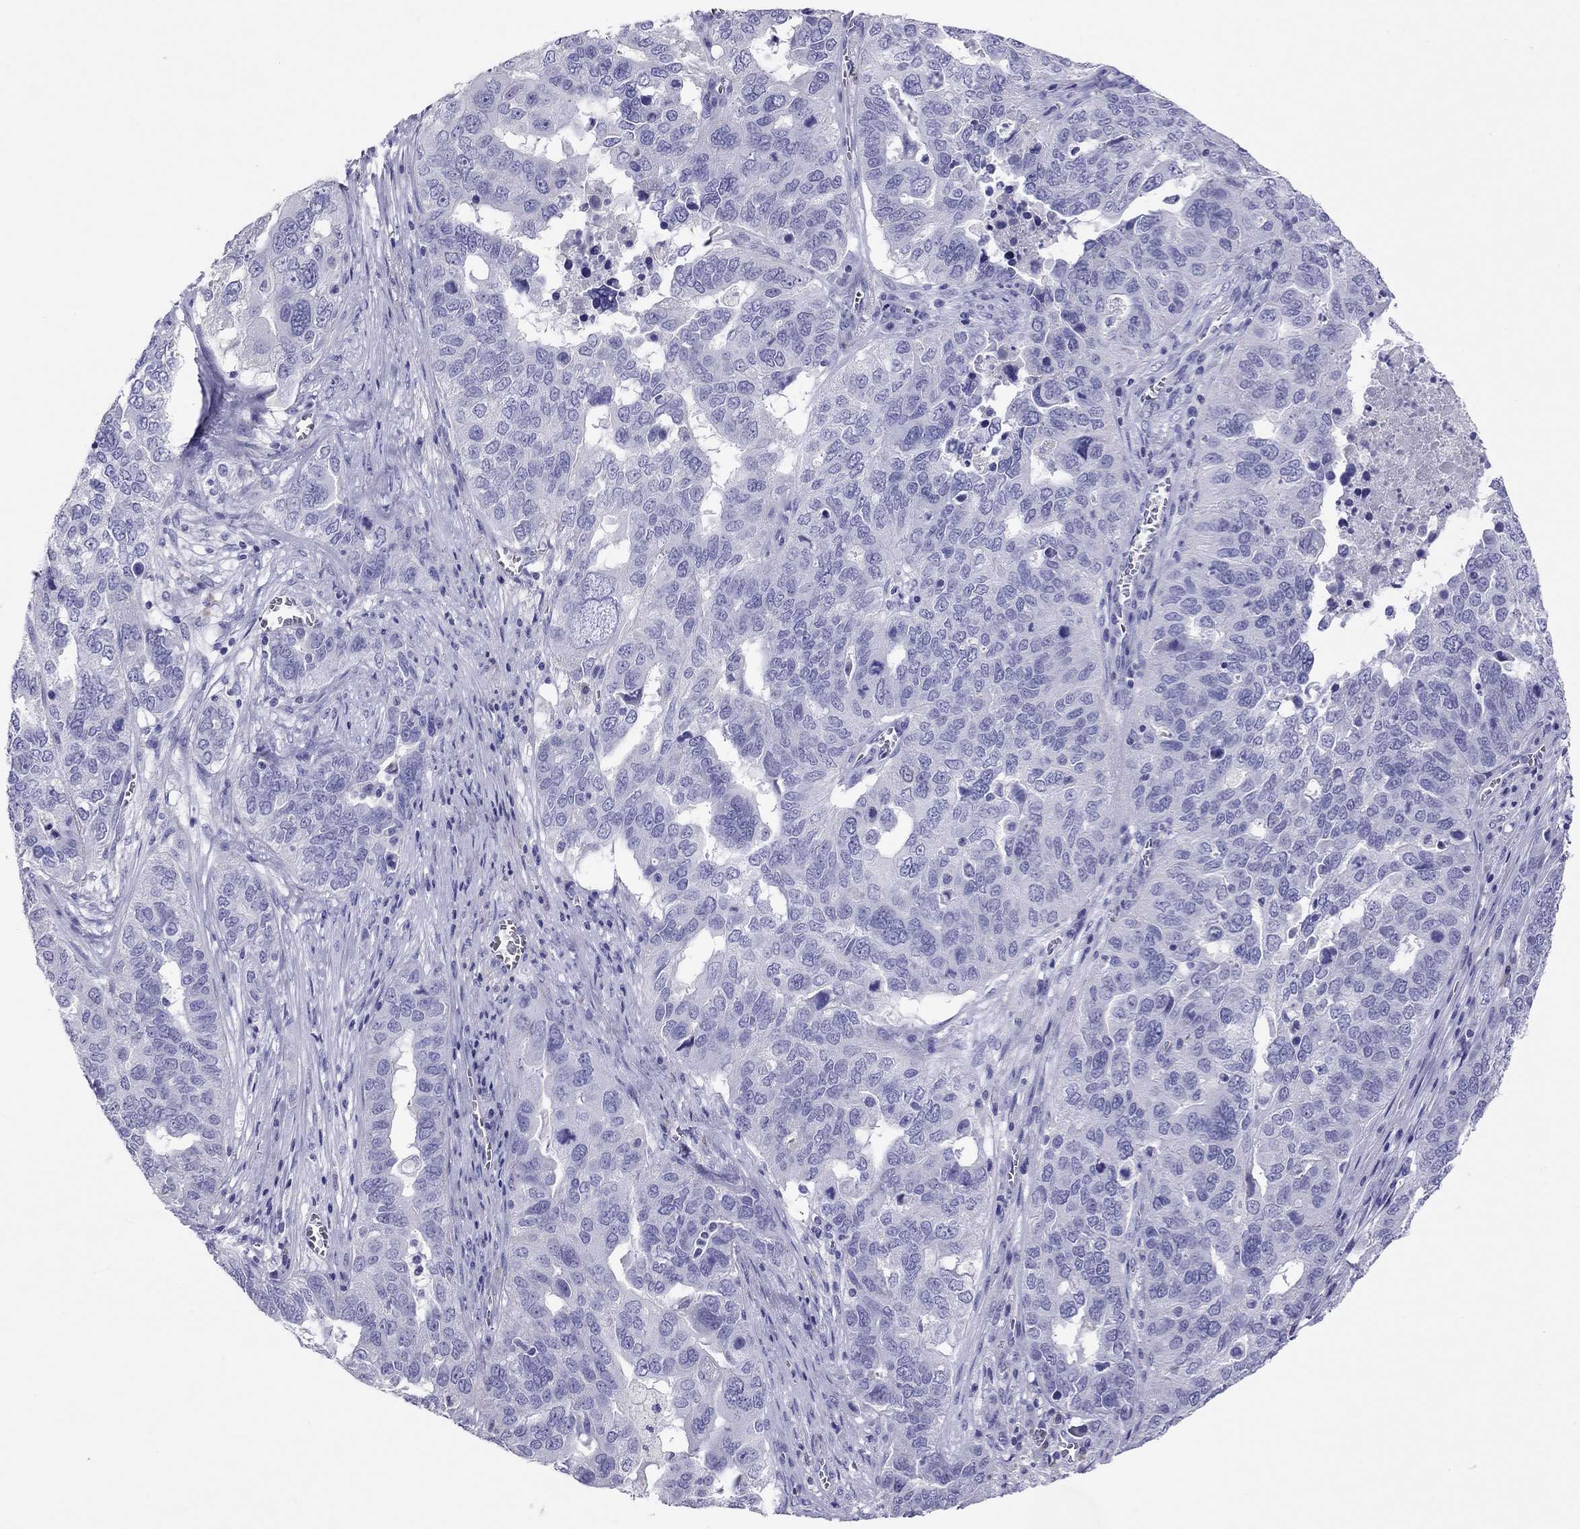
{"staining": {"intensity": "negative", "quantity": "none", "location": "none"}, "tissue": "ovarian cancer", "cell_type": "Tumor cells", "image_type": "cancer", "snomed": [{"axis": "morphology", "description": "Carcinoma, endometroid"}, {"axis": "topography", "description": "Soft tissue"}, {"axis": "topography", "description": "Ovary"}], "caption": "High power microscopy micrograph of an IHC micrograph of ovarian cancer (endometroid carcinoma), revealing no significant positivity in tumor cells.", "gene": "CALHM1", "patient": {"sex": "female", "age": 52}}